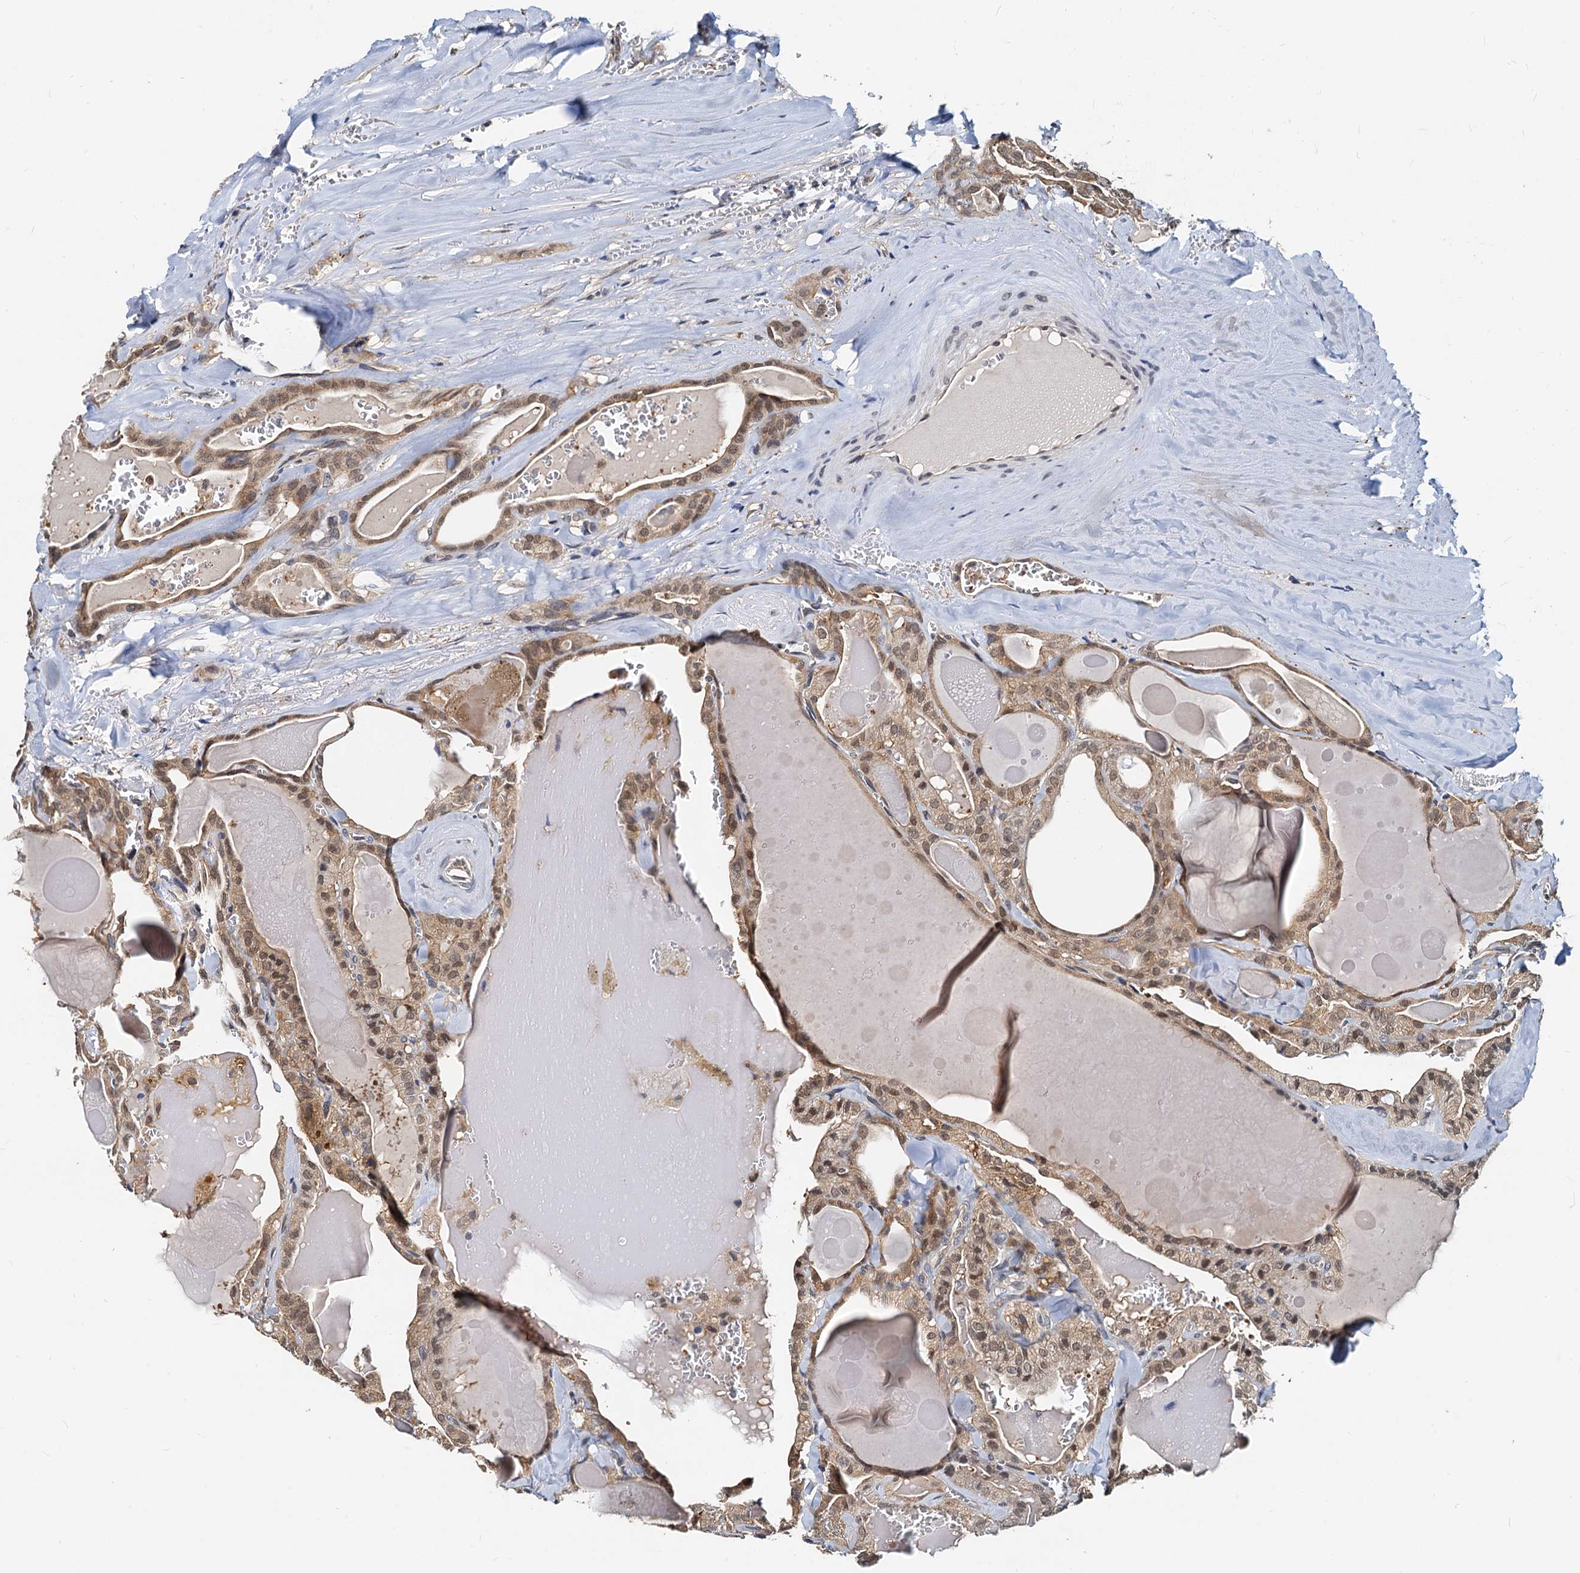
{"staining": {"intensity": "moderate", "quantity": ">75%", "location": "nuclear"}, "tissue": "thyroid cancer", "cell_type": "Tumor cells", "image_type": "cancer", "snomed": [{"axis": "morphology", "description": "Papillary adenocarcinoma, NOS"}, {"axis": "topography", "description": "Thyroid gland"}], "caption": "Immunohistochemical staining of papillary adenocarcinoma (thyroid) demonstrates moderate nuclear protein staining in approximately >75% of tumor cells.", "gene": "PTGES3", "patient": {"sex": "male", "age": 52}}